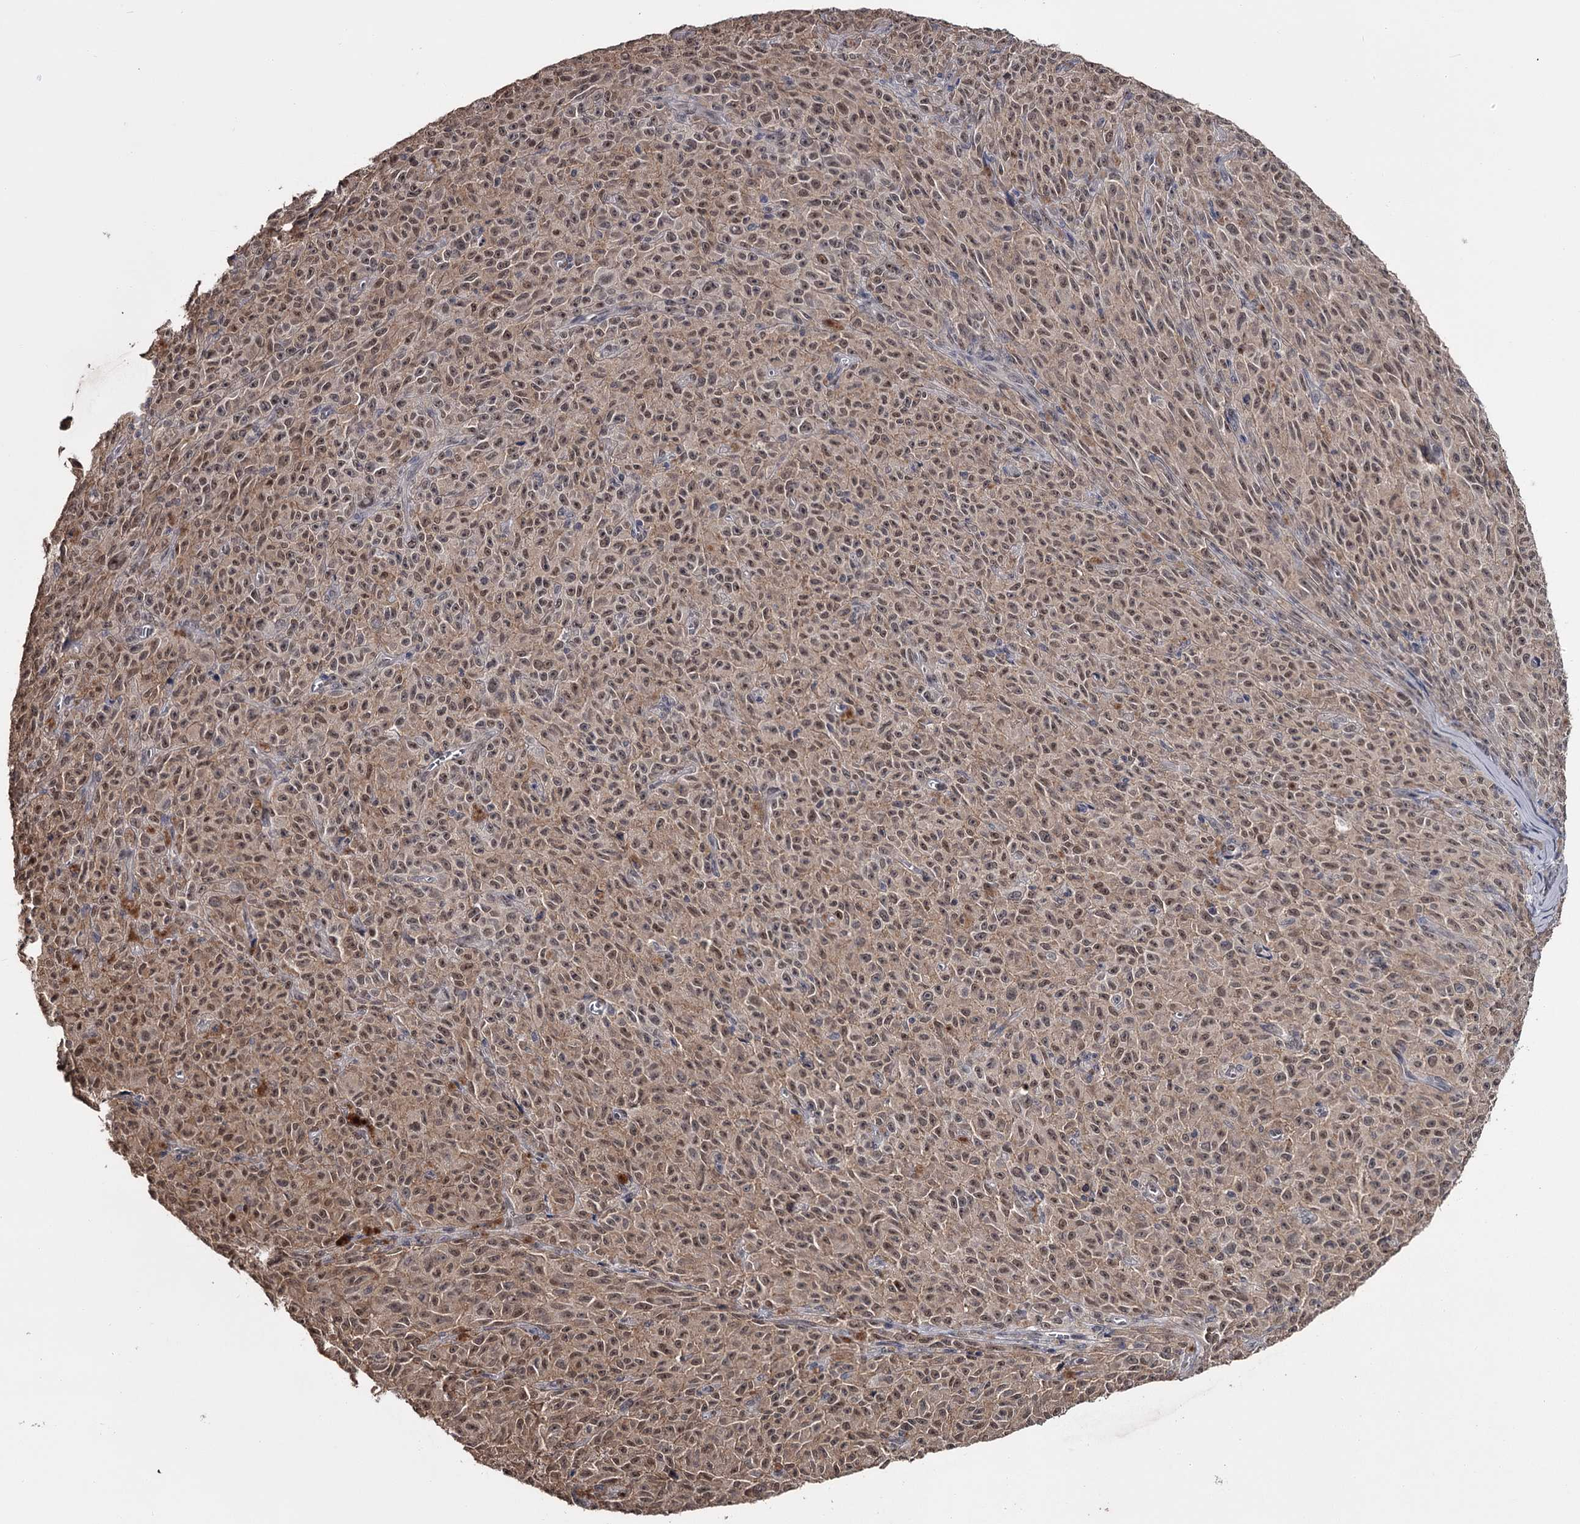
{"staining": {"intensity": "moderate", "quantity": ">75%", "location": "cytoplasmic/membranous,nuclear"}, "tissue": "melanoma", "cell_type": "Tumor cells", "image_type": "cancer", "snomed": [{"axis": "morphology", "description": "Malignant melanoma, NOS"}, {"axis": "topography", "description": "Skin"}], "caption": "Protein staining by immunohistochemistry (IHC) demonstrates moderate cytoplasmic/membranous and nuclear expression in about >75% of tumor cells in melanoma.", "gene": "PRPF40B", "patient": {"sex": "female", "age": 82}}